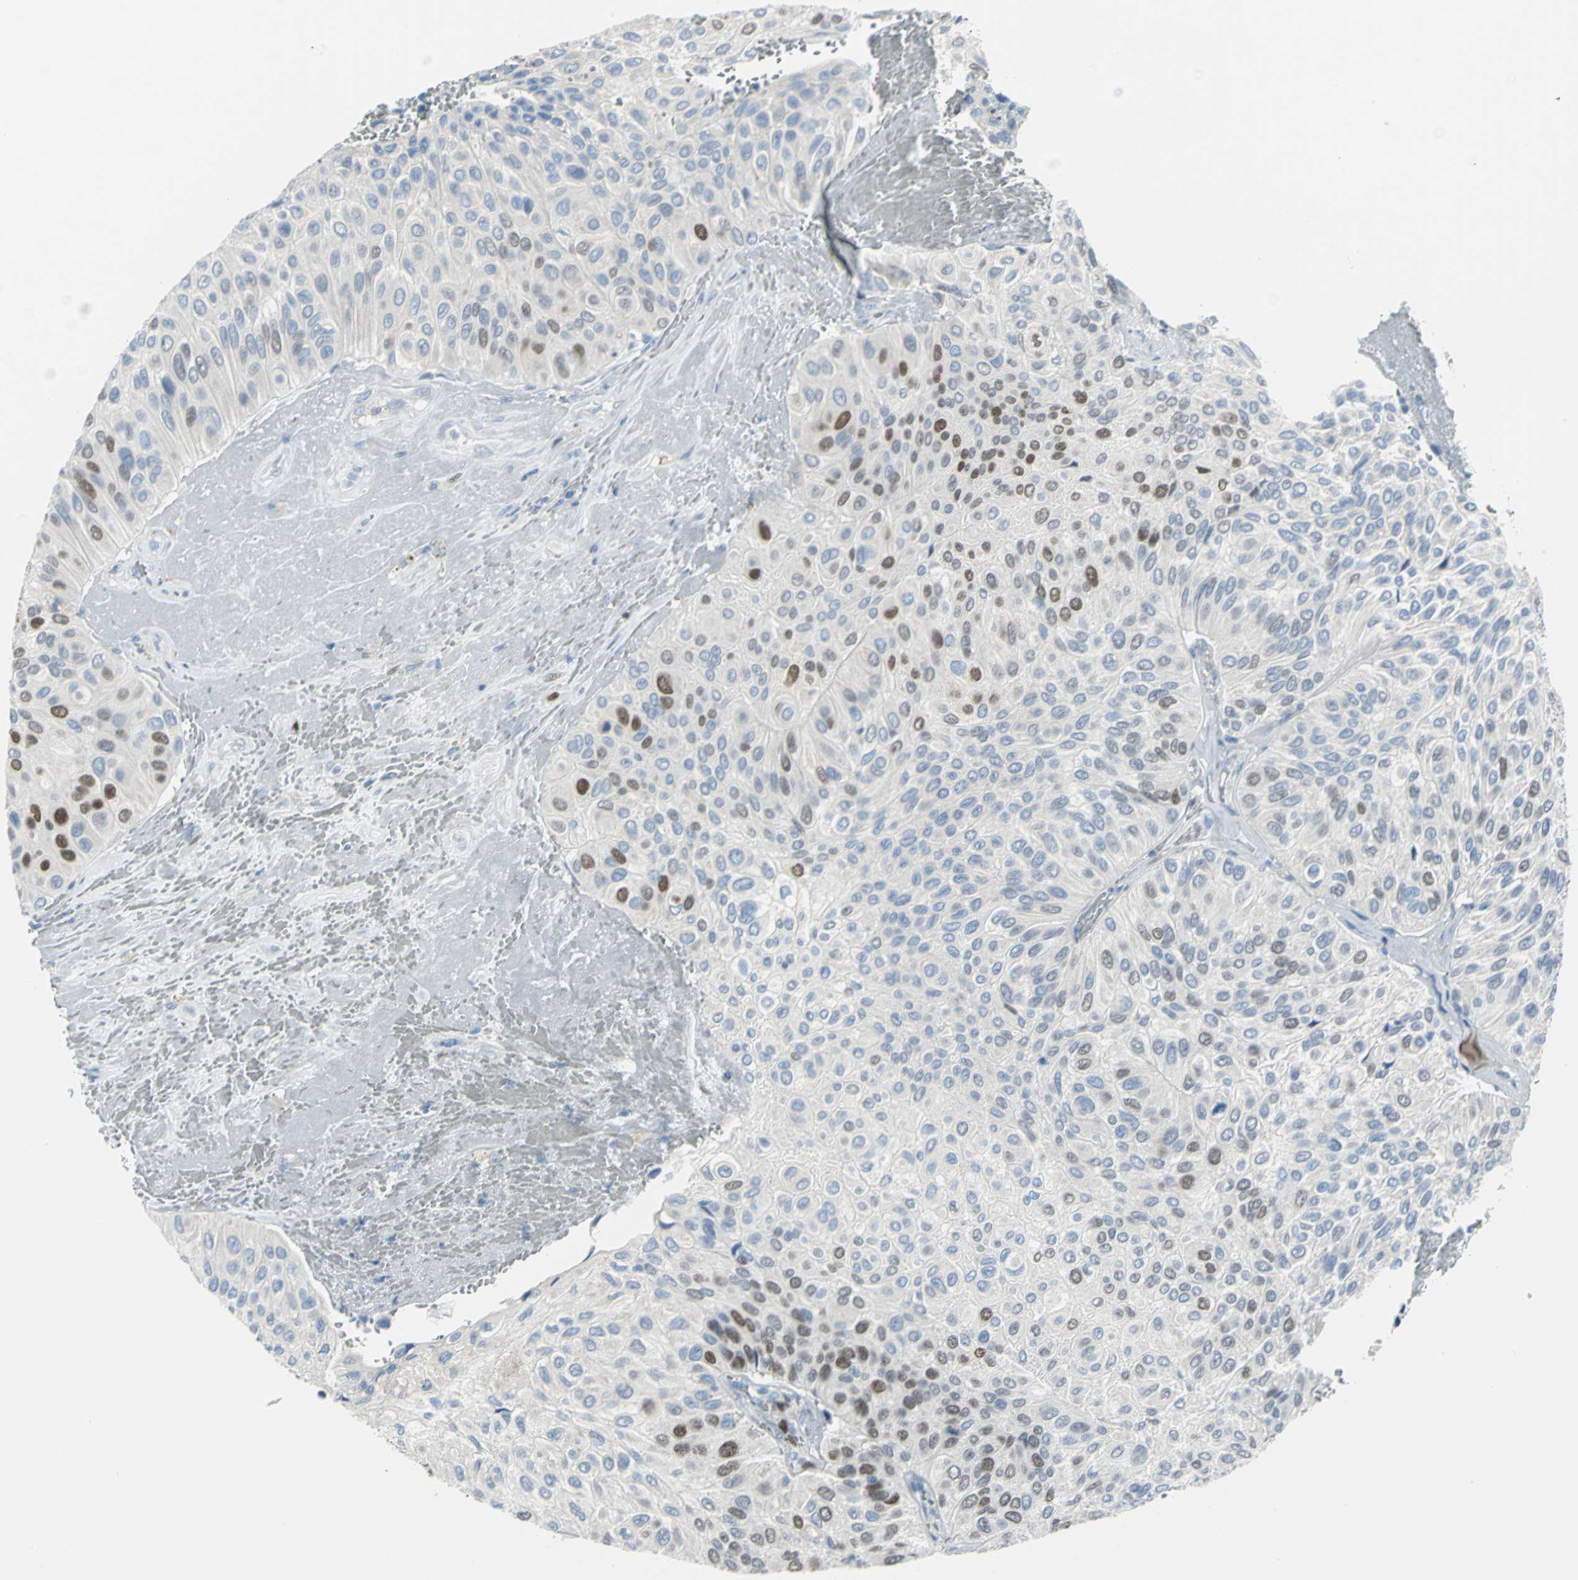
{"staining": {"intensity": "strong", "quantity": "<25%", "location": "nuclear"}, "tissue": "urothelial cancer", "cell_type": "Tumor cells", "image_type": "cancer", "snomed": [{"axis": "morphology", "description": "Urothelial carcinoma, High grade"}, {"axis": "topography", "description": "Urinary bladder"}], "caption": "The immunohistochemical stain labels strong nuclear positivity in tumor cells of urothelial cancer tissue.", "gene": "MCM4", "patient": {"sex": "male", "age": 66}}